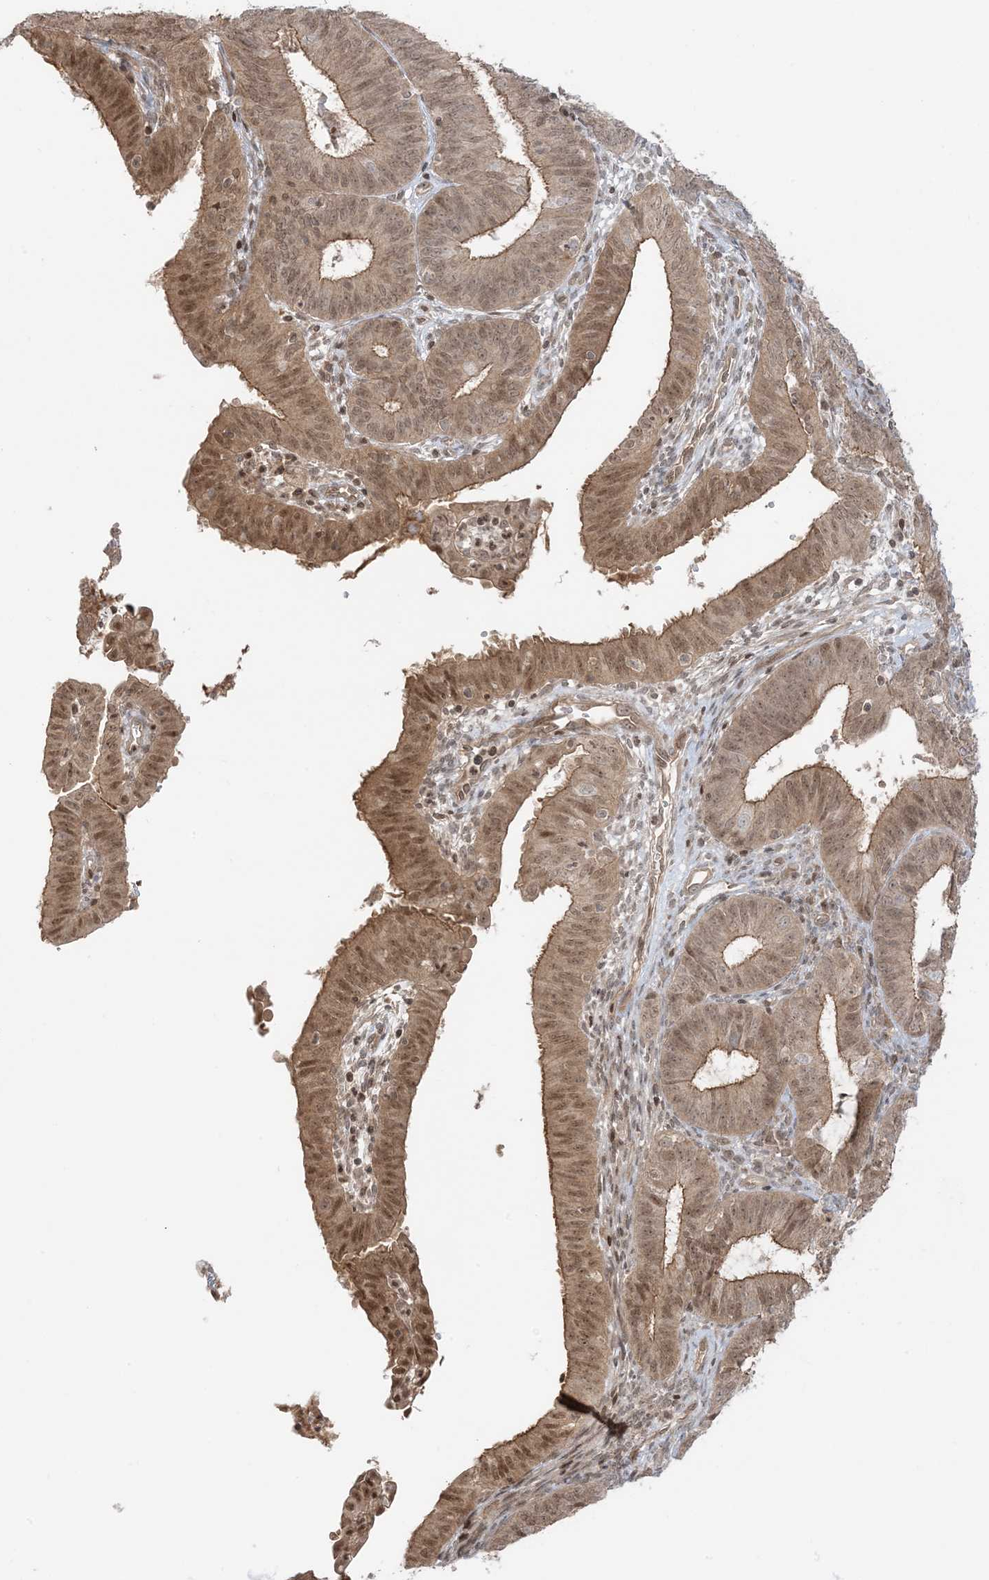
{"staining": {"intensity": "moderate", "quantity": ">75%", "location": "cytoplasmic/membranous,nuclear"}, "tissue": "endometrial cancer", "cell_type": "Tumor cells", "image_type": "cancer", "snomed": [{"axis": "morphology", "description": "Adenocarcinoma, NOS"}, {"axis": "topography", "description": "Endometrium"}], "caption": "Immunohistochemistry (IHC) photomicrograph of endometrial cancer stained for a protein (brown), which displays medium levels of moderate cytoplasmic/membranous and nuclear expression in approximately >75% of tumor cells.", "gene": "PPP1R7", "patient": {"sex": "female", "age": 51}}